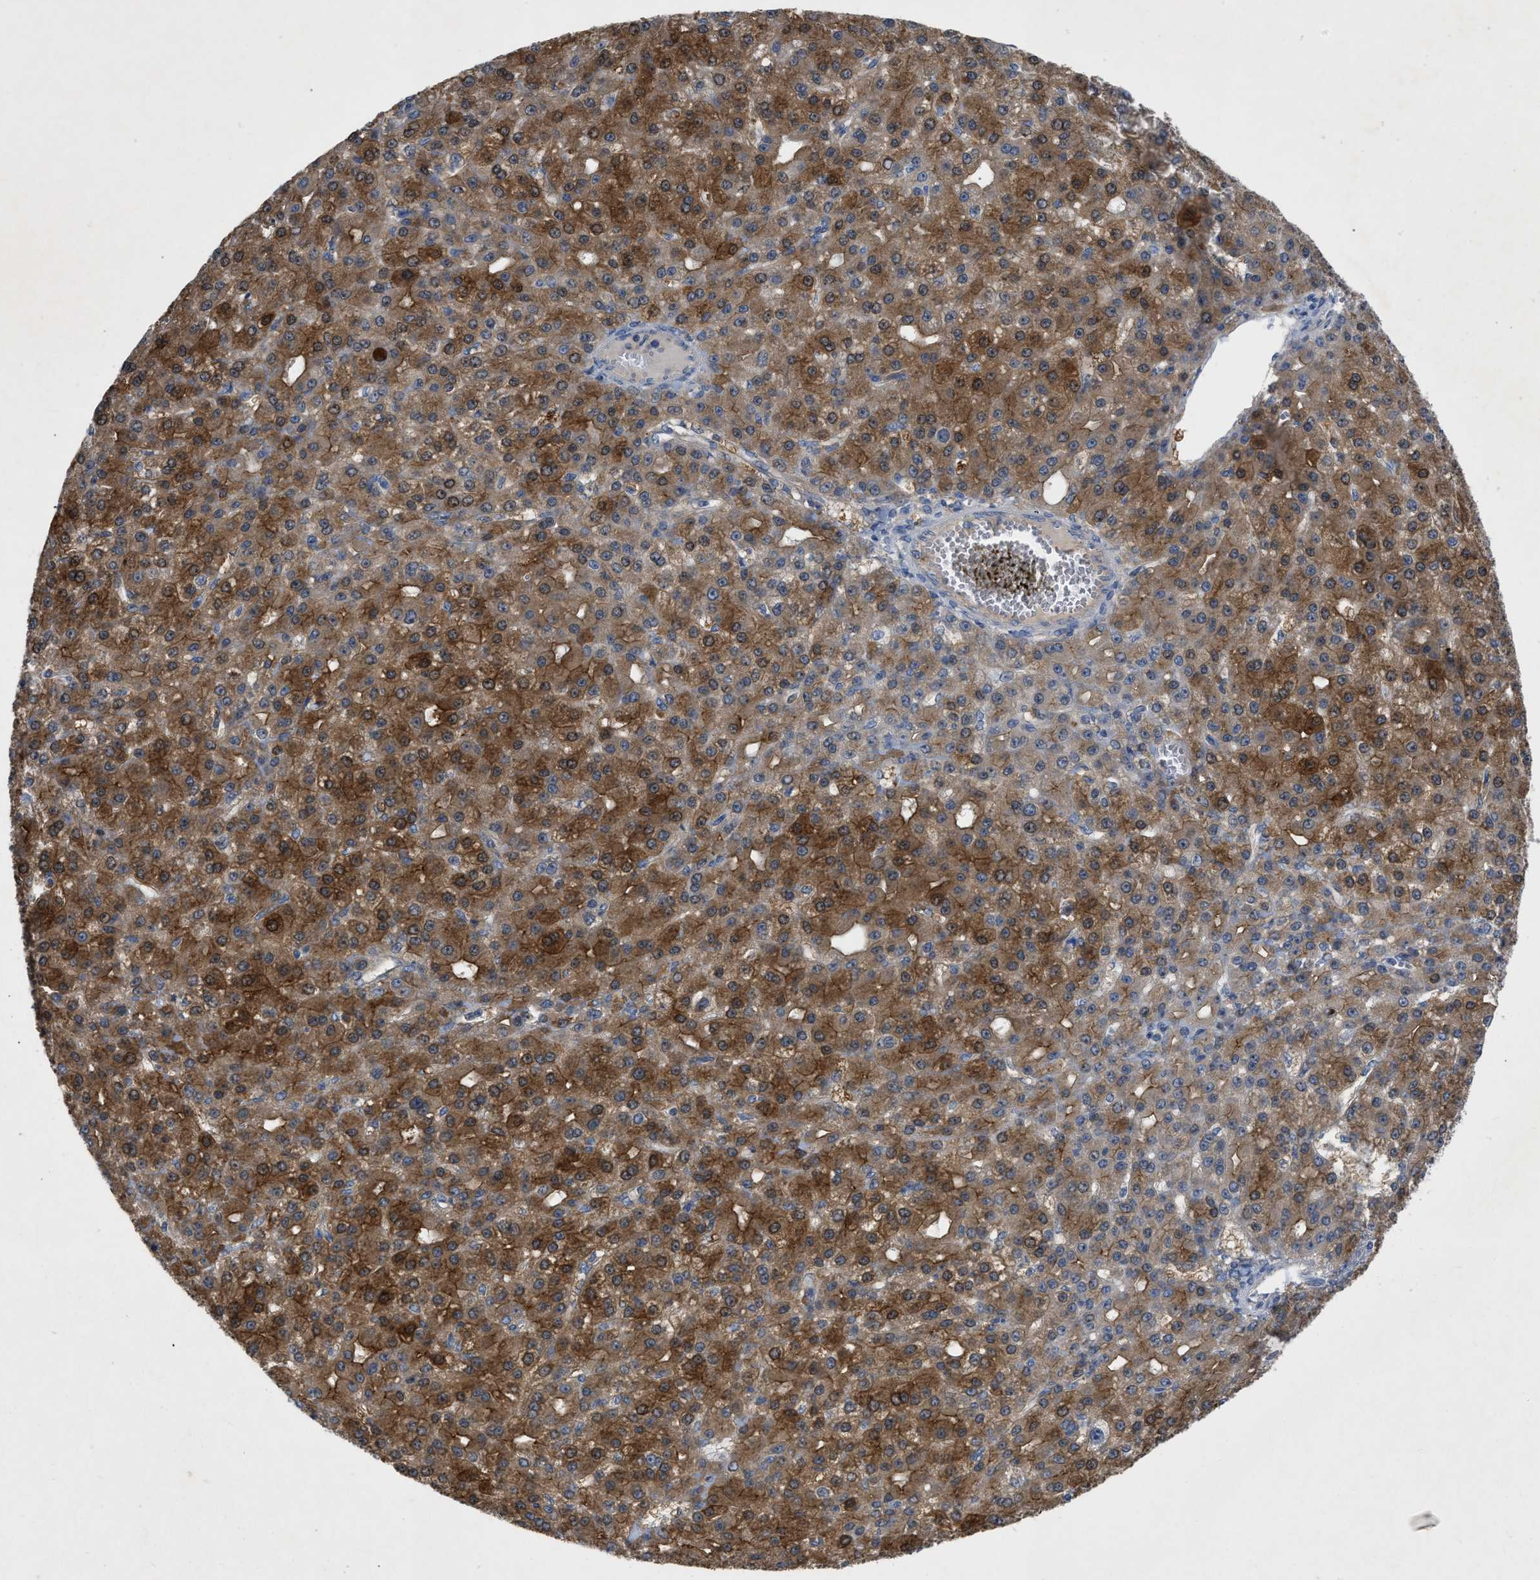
{"staining": {"intensity": "strong", "quantity": ">75%", "location": "cytoplasmic/membranous,nuclear"}, "tissue": "liver cancer", "cell_type": "Tumor cells", "image_type": "cancer", "snomed": [{"axis": "morphology", "description": "Carcinoma, Hepatocellular, NOS"}, {"axis": "topography", "description": "Liver"}], "caption": "Immunohistochemical staining of hepatocellular carcinoma (liver) demonstrates high levels of strong cytoplasmic/membranous and nuclear protein positivity in approximately >75% of tumor cells.", "gene": "TMEM131", "patient": {"sex": "male", "age": 67}}